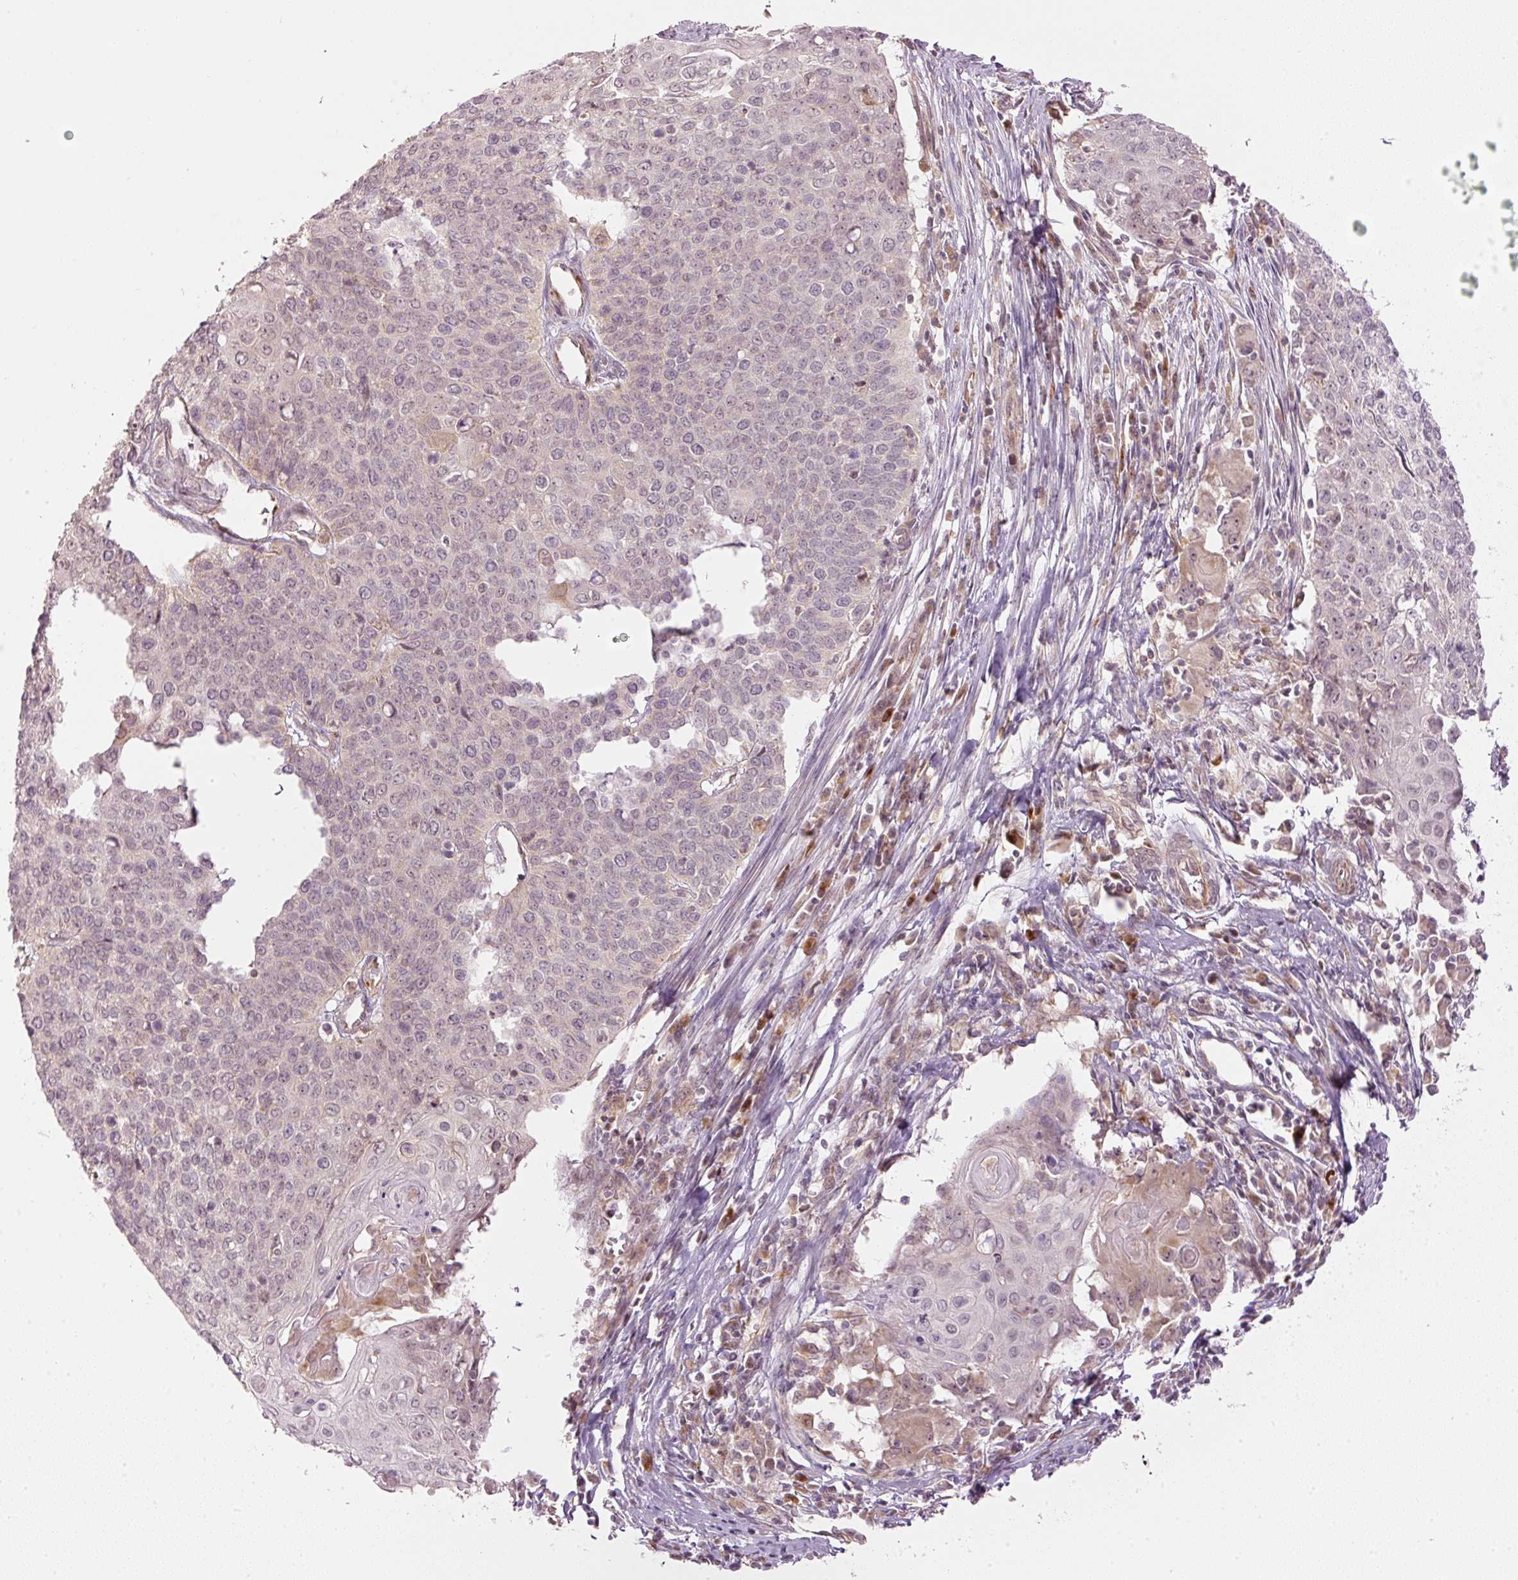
{"staining": {"intensity": "negative", "quantity": "none", "location": "none"}, "tissue": "cervical cancer", "cell_type": "Tumor cells", "image_type": "cancer", "snomed": [{"axis": "morphology", "description": "Squamous cell carcinoma, NOS"}, {"axis": "topography", "description": "Cervix"}], "caption": "Photomicrograph shows no significant protein expression in tumor cells of cervical cancer.", "gene": "CDC20B", "patient": {"sex": "female", "age": 39}}